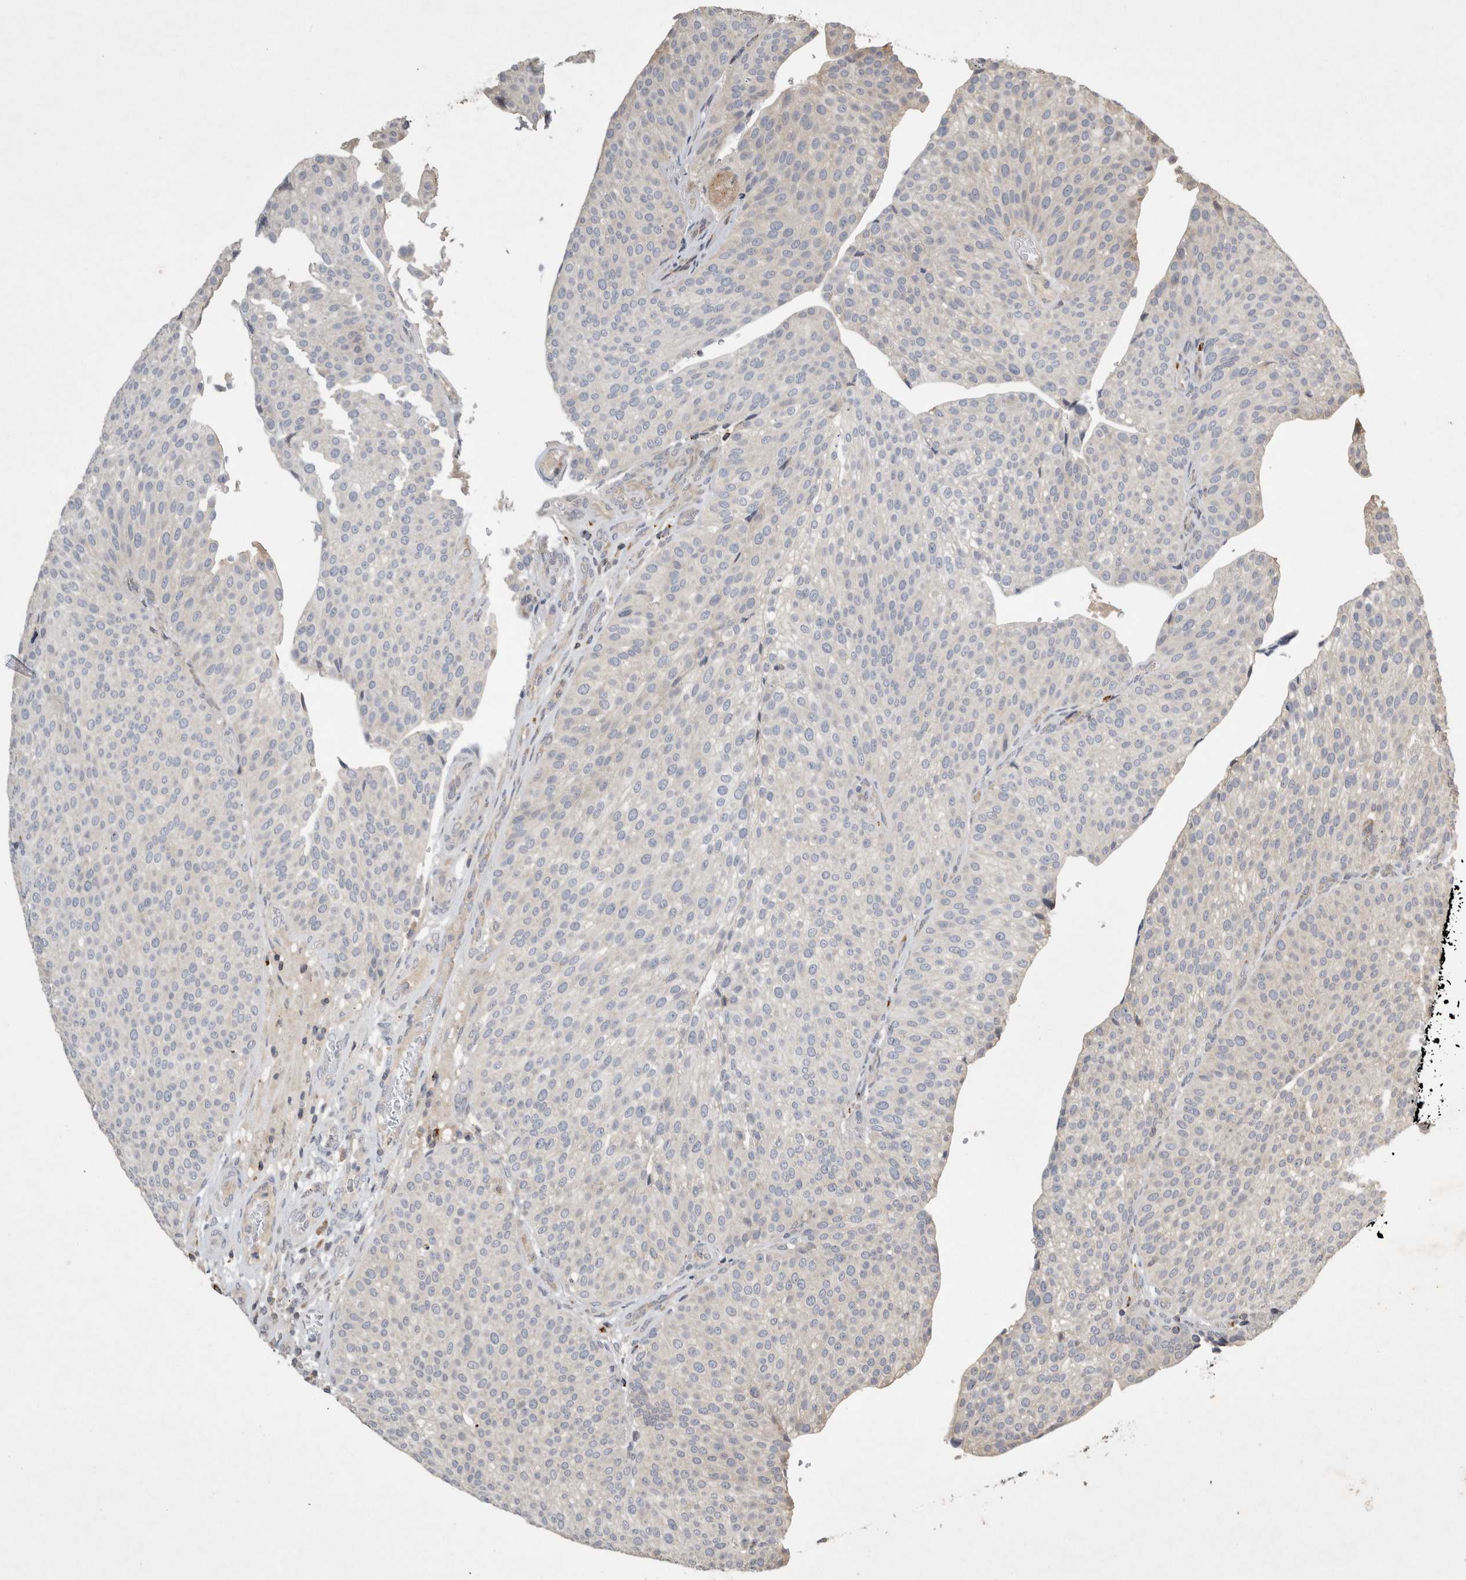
{"staining": {"intensity": "negative", "quantity": "none", "location": "none"}, "tissue": "urothelial cancer", "cell_type": "Tumor cells", "image_type": "cancer", "snomed": [{"axis": "morphology", "description": "Normal tissue, NOS"}, {"axis": "morphology", "description": "Urothelial carcinoma, Low grade"}, {"axis": "topography", "description": "Smooth muscle"}, {"axis": "topography", "description": "Urinary bladder"}], "caption": "Image shows no significant protein expression in tumor cells of urothelial cancer.", "gene": "SERAC1", "patient": {"sex": "male", "age": 60}}